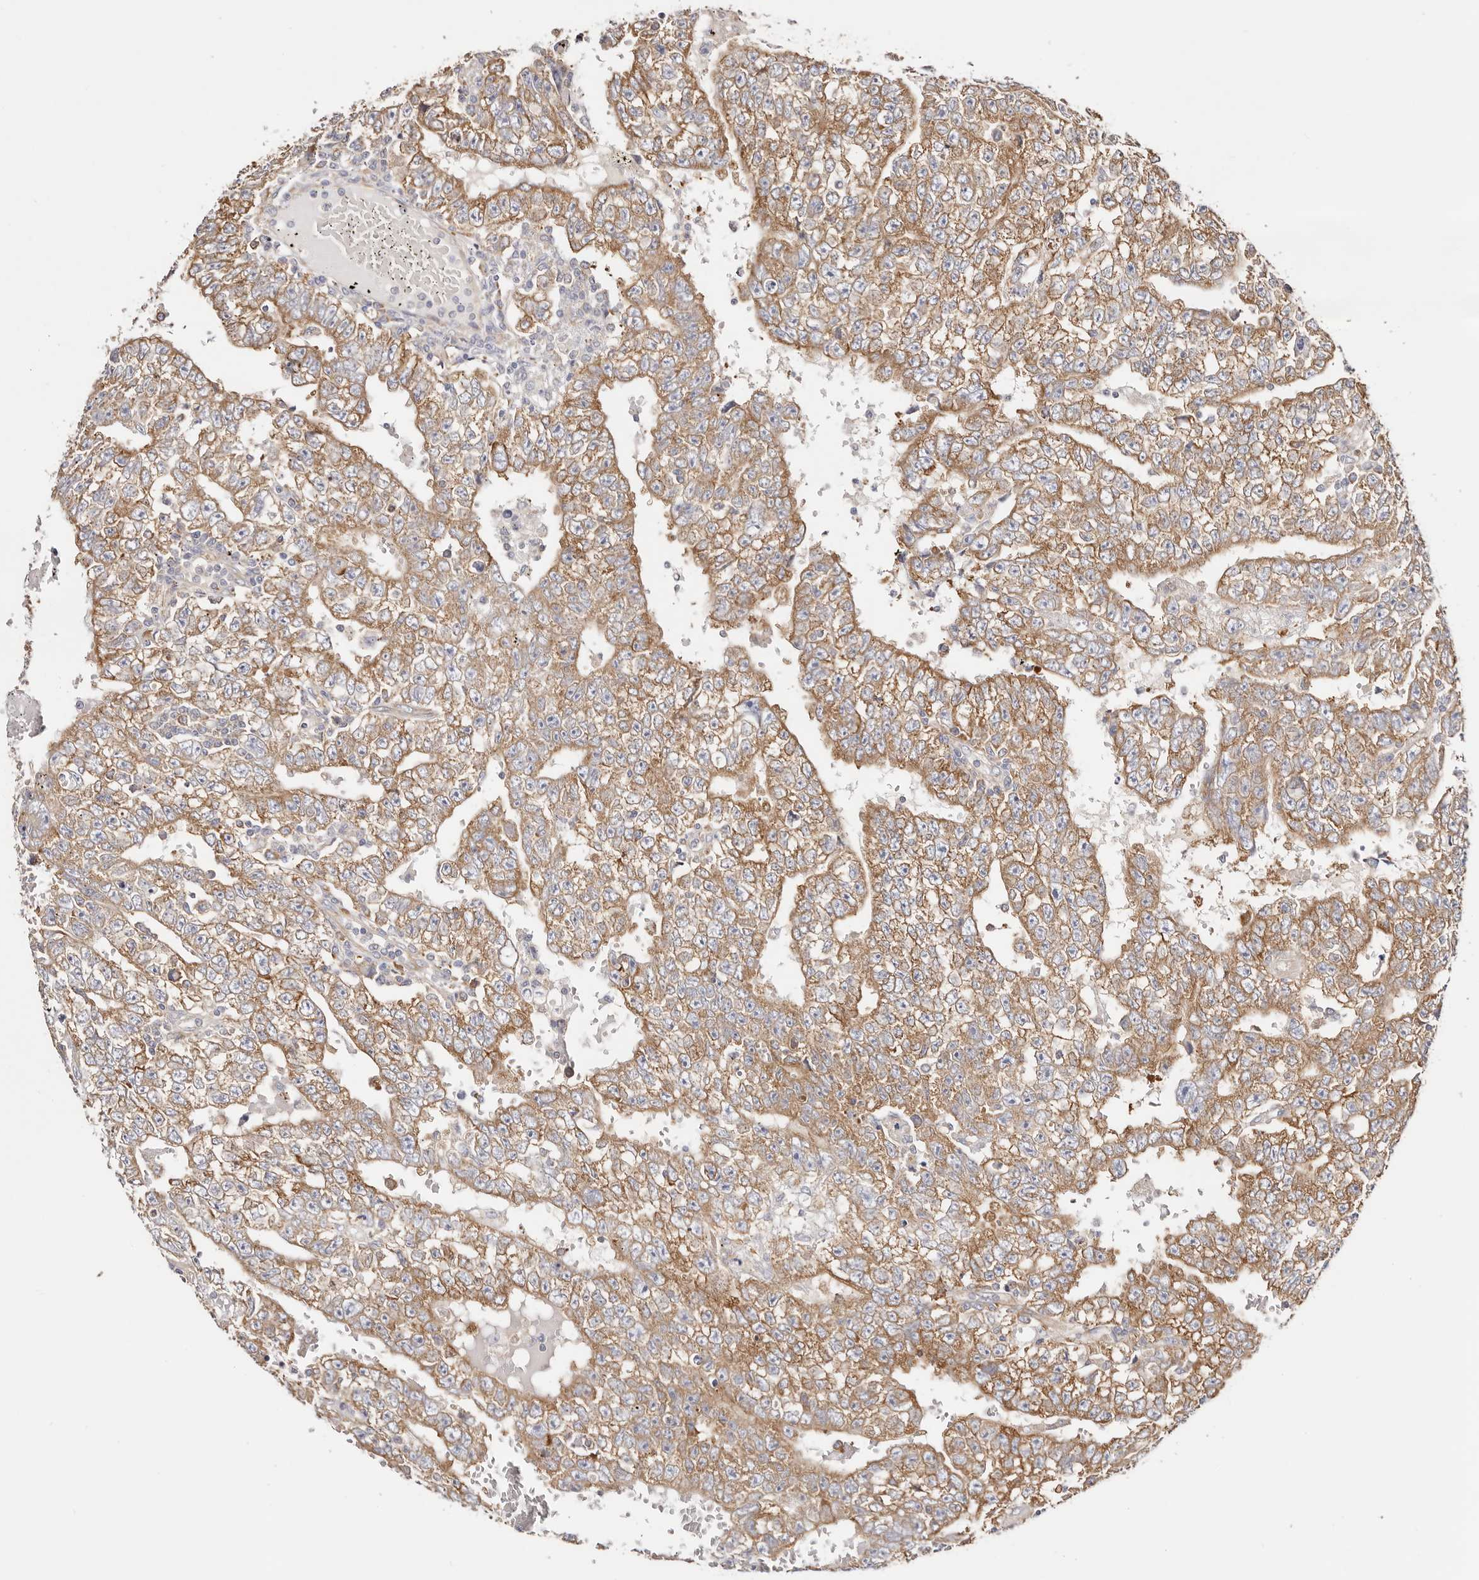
{"staining": {"intensity": "moderate", "quantity": ">75%", "location": "cytoplasmic/membranous"}, "tissue": "testis cancer", "cell_type": "Tumor cells", "image_type": "cancer", "snomed": [{"axis": "morphology", "description": "Carcinoma, Embryonal, NOS"}, {"axis": "topography", "description": "Testis"}], "caption": "Testis cancer stained with DAB (3,3'-diaminobenzidine) immunohistochemistry (IHC) reveals medium levels of moderate cytoplasmic/membranous expression in approximately >75% of tumor cells. The staining is performed using DAB brown chromogen to label protein expression. The nuclei are counter-stained blue using hematoxylin.", "gene": "GNA13", "patient": {"sex": "male", "age": 25}}